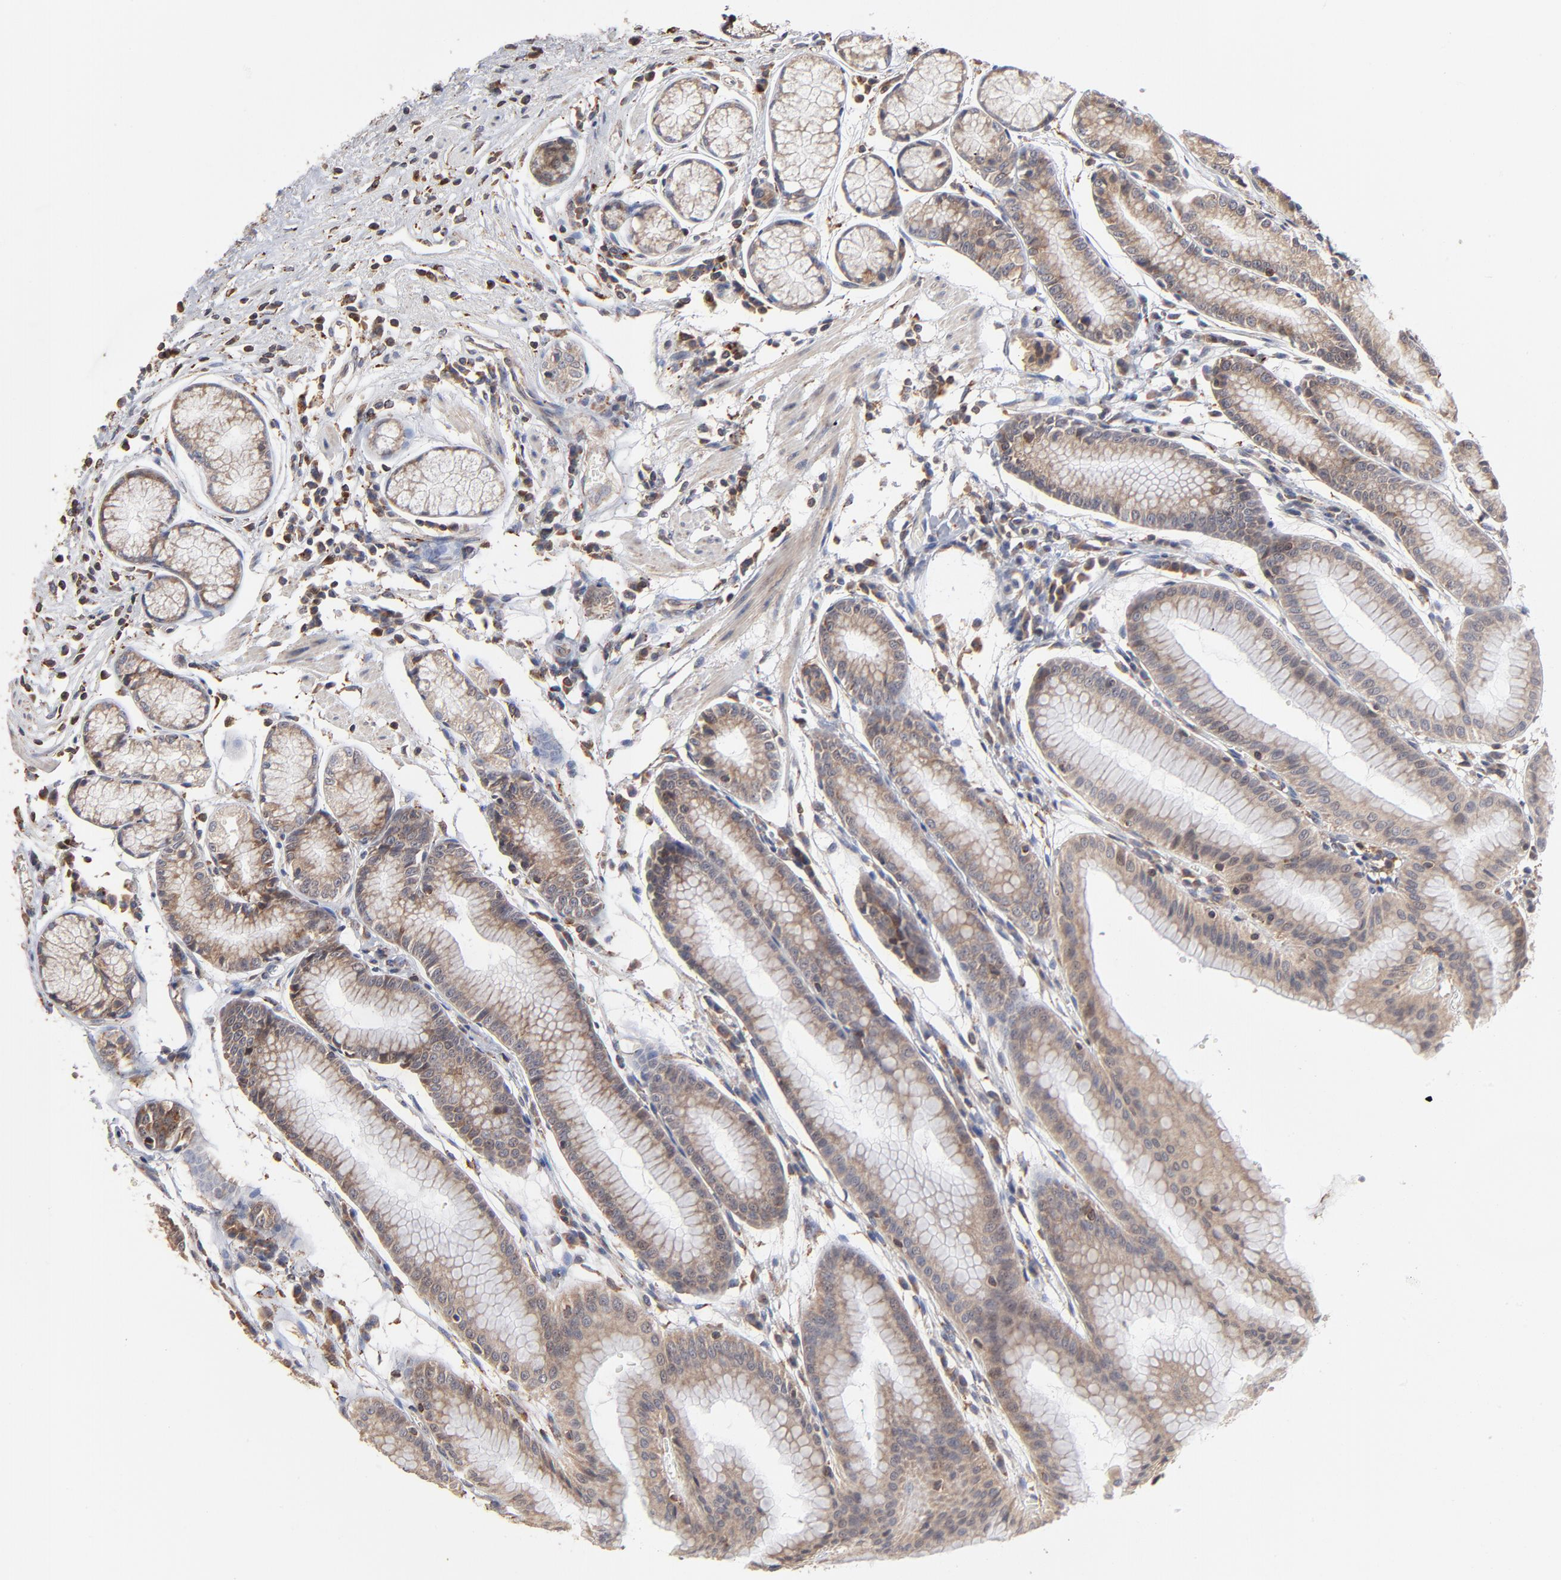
{"staining": {"intensity": "moderate", "quantity": ">75%", "location": "cytoplasmic/membranous,nuclear"}, "tissue": "stomach", "cell_type": "Glandular cells", "image_type": "normal", "snomed": [{"axis": "morphology", "description": "Normal tissue, NOS"}, {"axis": "morphology", "description": "Inflammation, NOS"}, {"axis": "topography", "description": "Stomach, lower"}], "caption": "An image of stomach stained for a protein shows moderate cytoplasmic/membranous,nuclear brown staining in glandular cells.", "gene": "RNF213", "patient": {"sex": "male", "age": 59}}